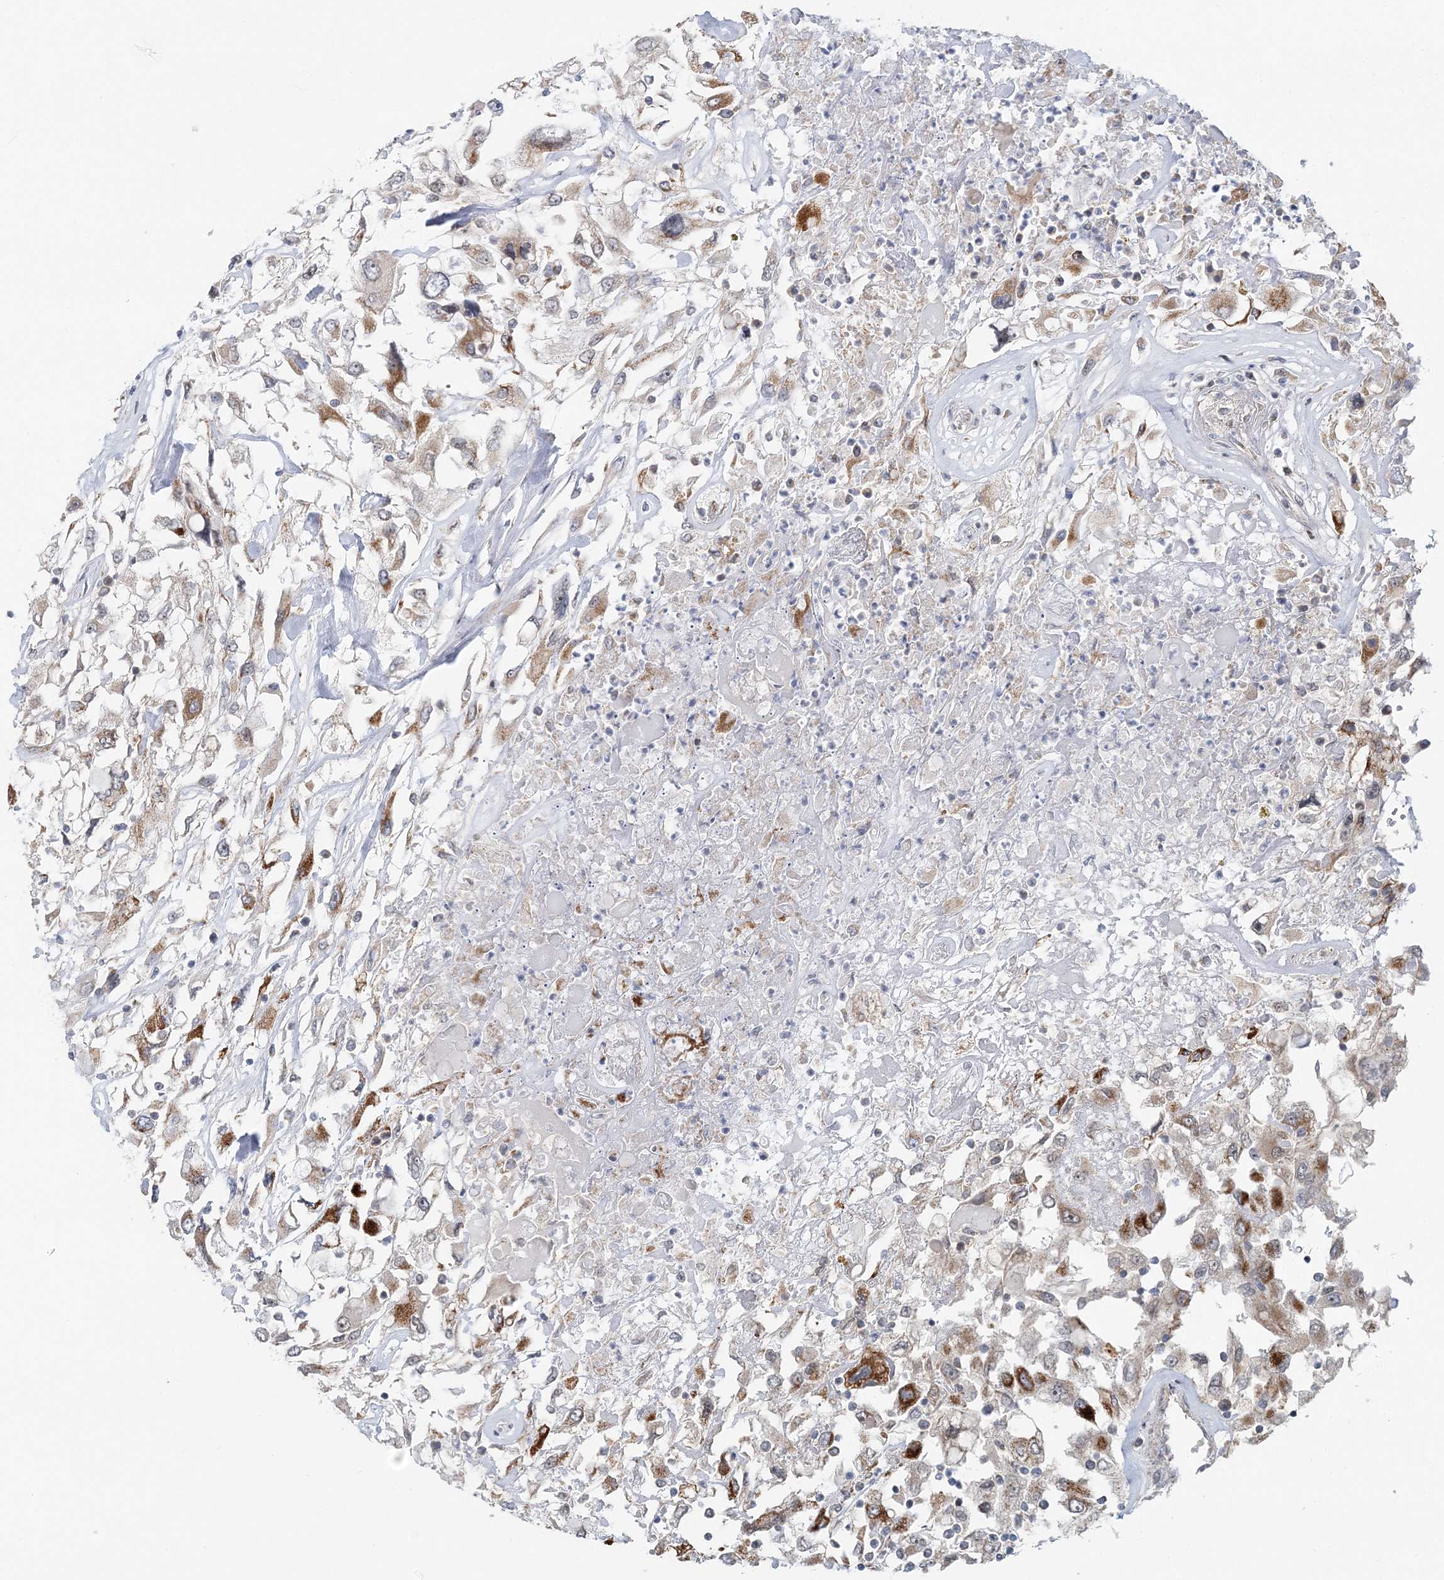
{"staining": {"intensity": "moderate", "quantity": "25%-75%", "location": "cytoplasmic/membranous"}, "tissue": "renal cancer", "cell_type": "Tumor cells", "image_type": "cancer", "snomed": [{"axis": "morphology", "description": "Adenocarcinoma, NOS"}, {"axis": "topography", "description": "Kidney"}], "caption": "Renal cancer (adenocarcinoma) stained with a protein marker exhibits moderate staining in tumor cells.", "gene": "RNF150", "patient": {"sex": "female", "age": 52}}